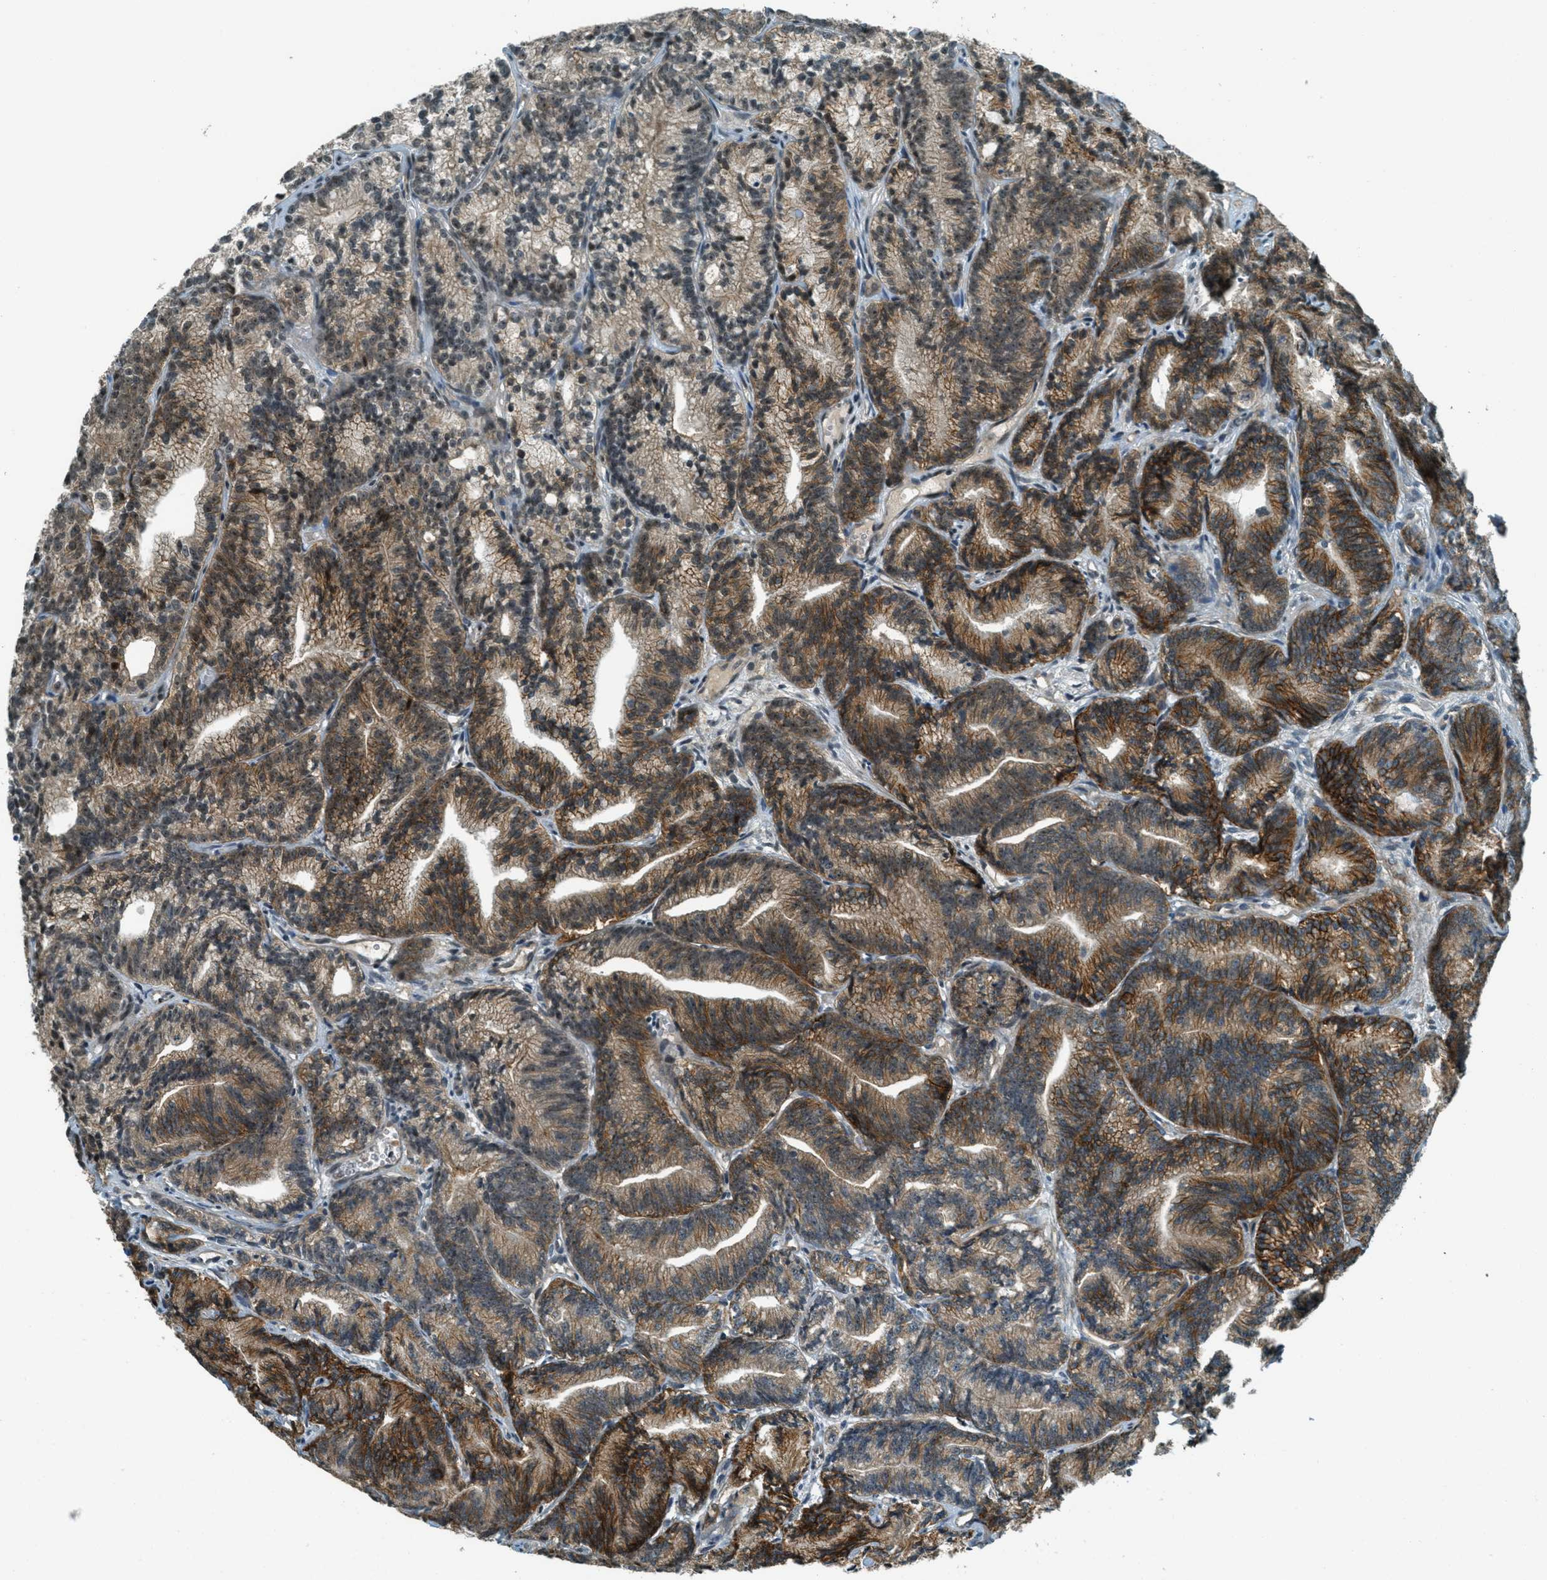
{"staining": {"intensity": "moderate", "quantity": ">75%", "location": "cytoplasmic/membranous"}, "tissue": "prostate cancer", "cell_type": "Tumor cells", "image_type": "cancer", "snomed": [{"axis": "morphology", "description": "Adenocarcinoma, Low grade"}, {"axis": "topography", "description": "Prostate"}], "caption": "Immunohistochemical staining of prostate low-grade adenocarcinoma displays medium levels of moderate cytoplasmic/membranous protein staining in approximately >75% of tumor cells.", "gene": "FOXM1", "patient": {"sex": "male", "age": 89}}